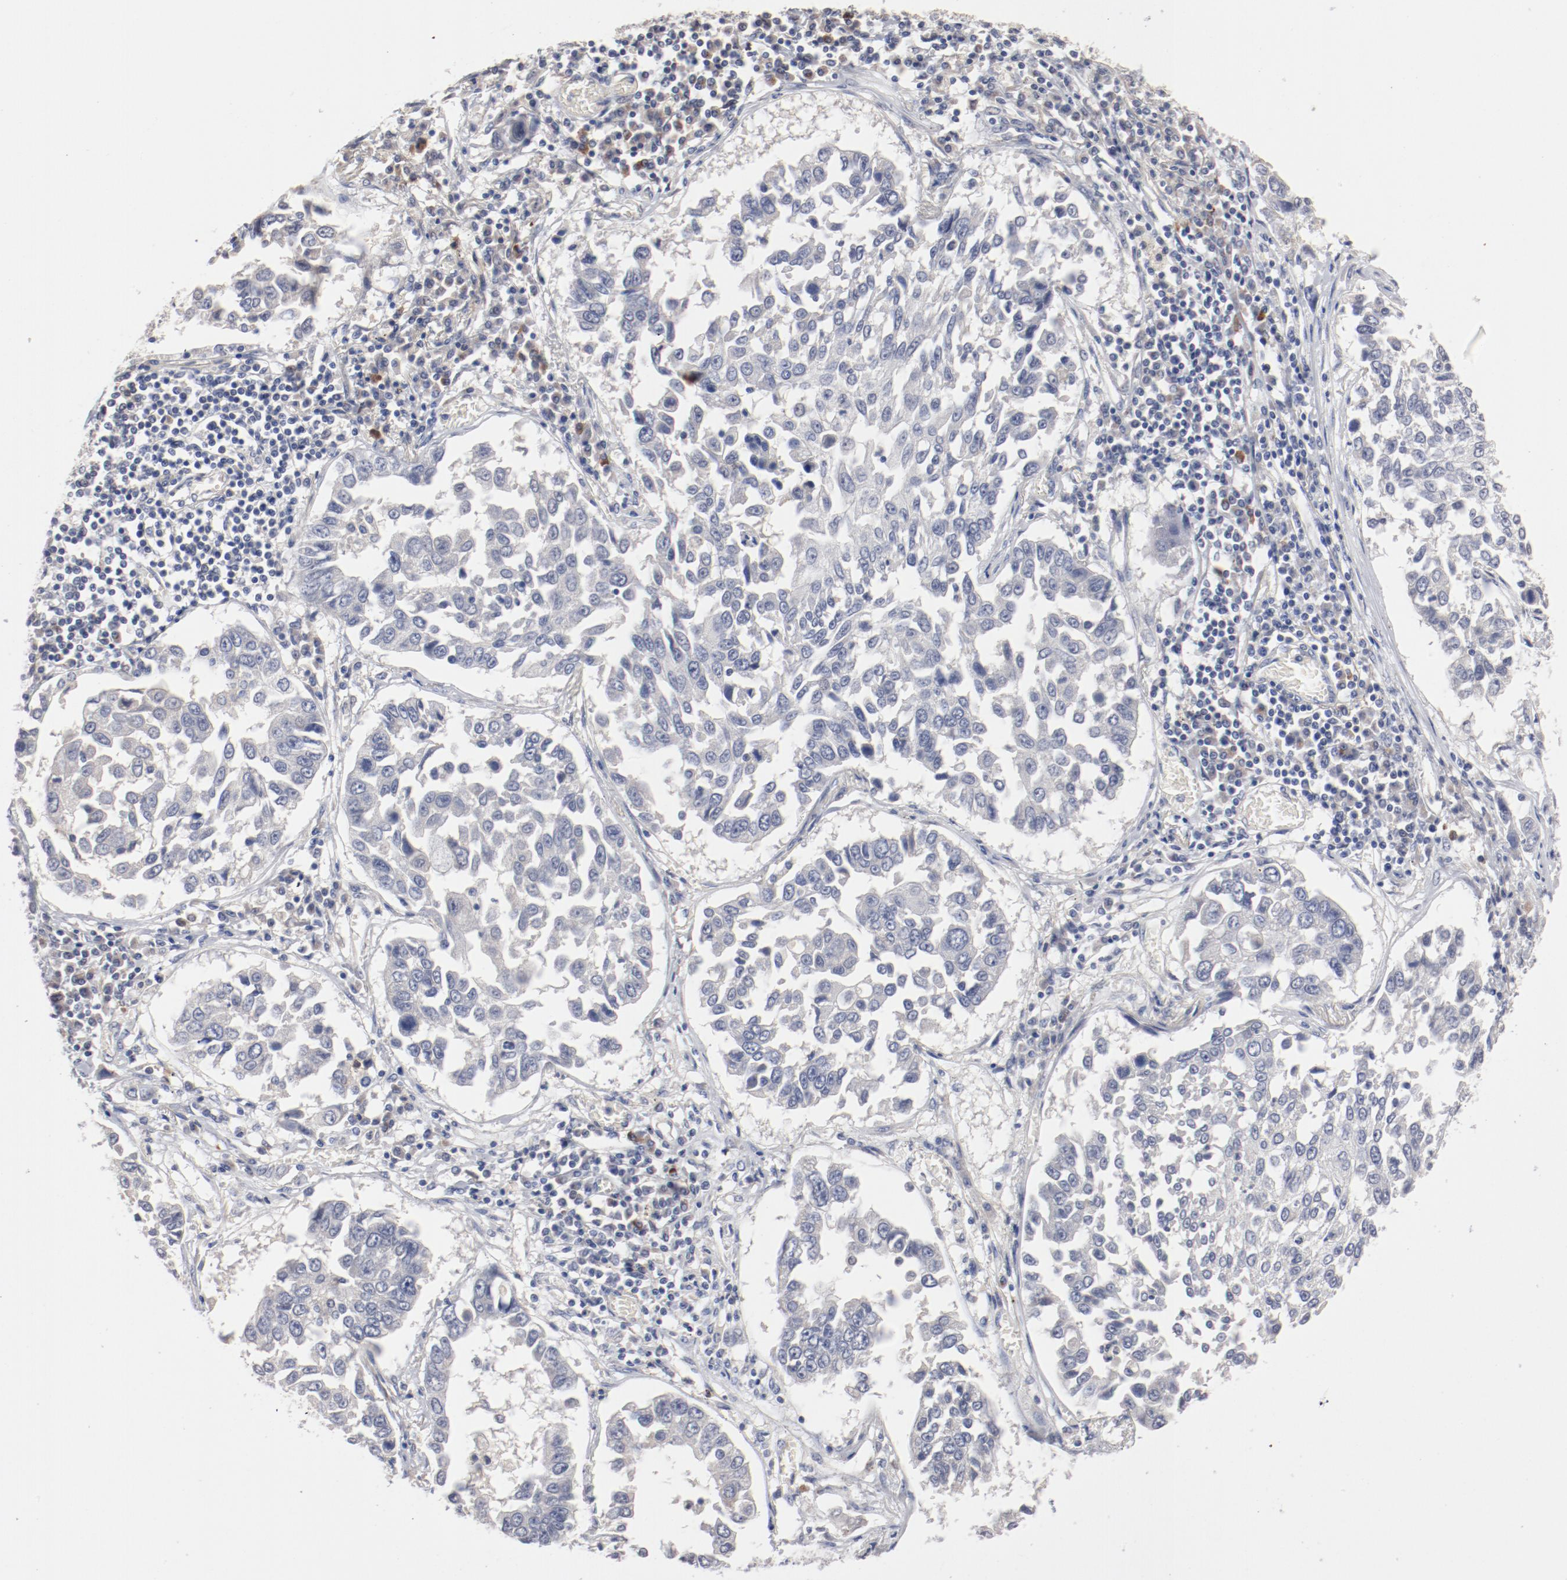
{"staining": {"intensity": "negative", "quantity": "none", "location": "none"}, "tissue": "lung cancer", "cell_type": "Tumor cells", "image_type": "cancer", "snomed": [{"axis": "morphology", "description": "Squamous cell carcinoma, NOS"}, {"axis": "topography", "description": "Lung"}], "caption": "High magnification brightfield microscopy of lung cancer stained with DAB (brown) and counterstained with hematoxylin (blue): tumor cells show no significant positivity.", "gene": "AK7", "patient": {"sex": "male", "age": 71}}